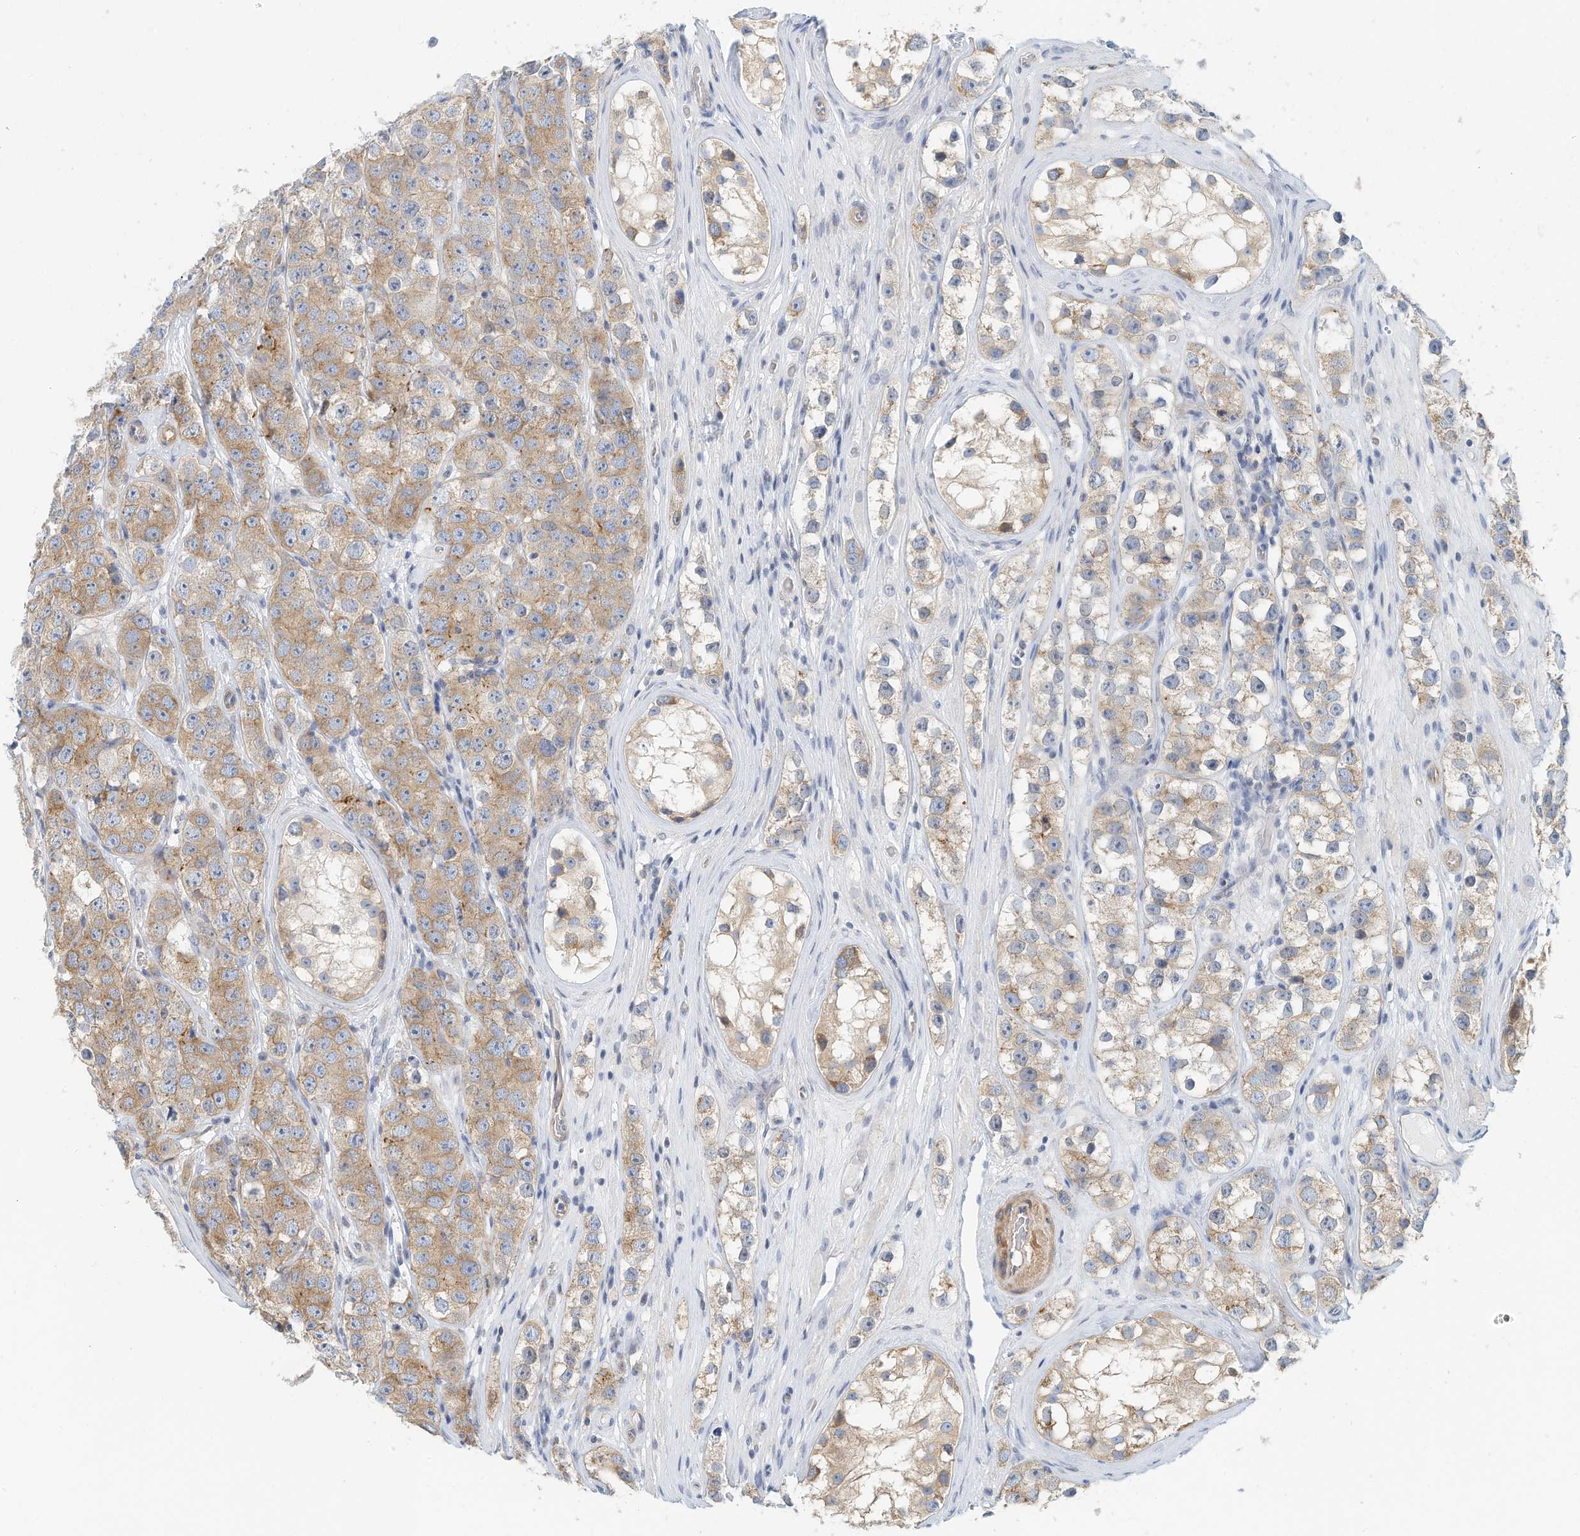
{"staining": {"intensity": "weak", "quantity": ">75%", "location": "cytoplasmic/membranous"}, "tissue": "testis cancer", "cell_type": "Tumor cells", "image_type": "cancer", "snomed": [{"axis": "morphology", "description": "Seminoma, NOS"}, {"axis": "topography", "description": "Testis"}], "caption": "Protein expression analysis of human testis cancer reveals weak cytoplasmic/membranous expression in approximately >75% of tumor cells. The staining was performed using DAB (3,3'-diaminobenzidine), with brown indicating positive protein expression. Nuclei are stained blue with hematoxylin.", "gene": "MICAL1", "patient": {"sex": "male", "age": 28}}